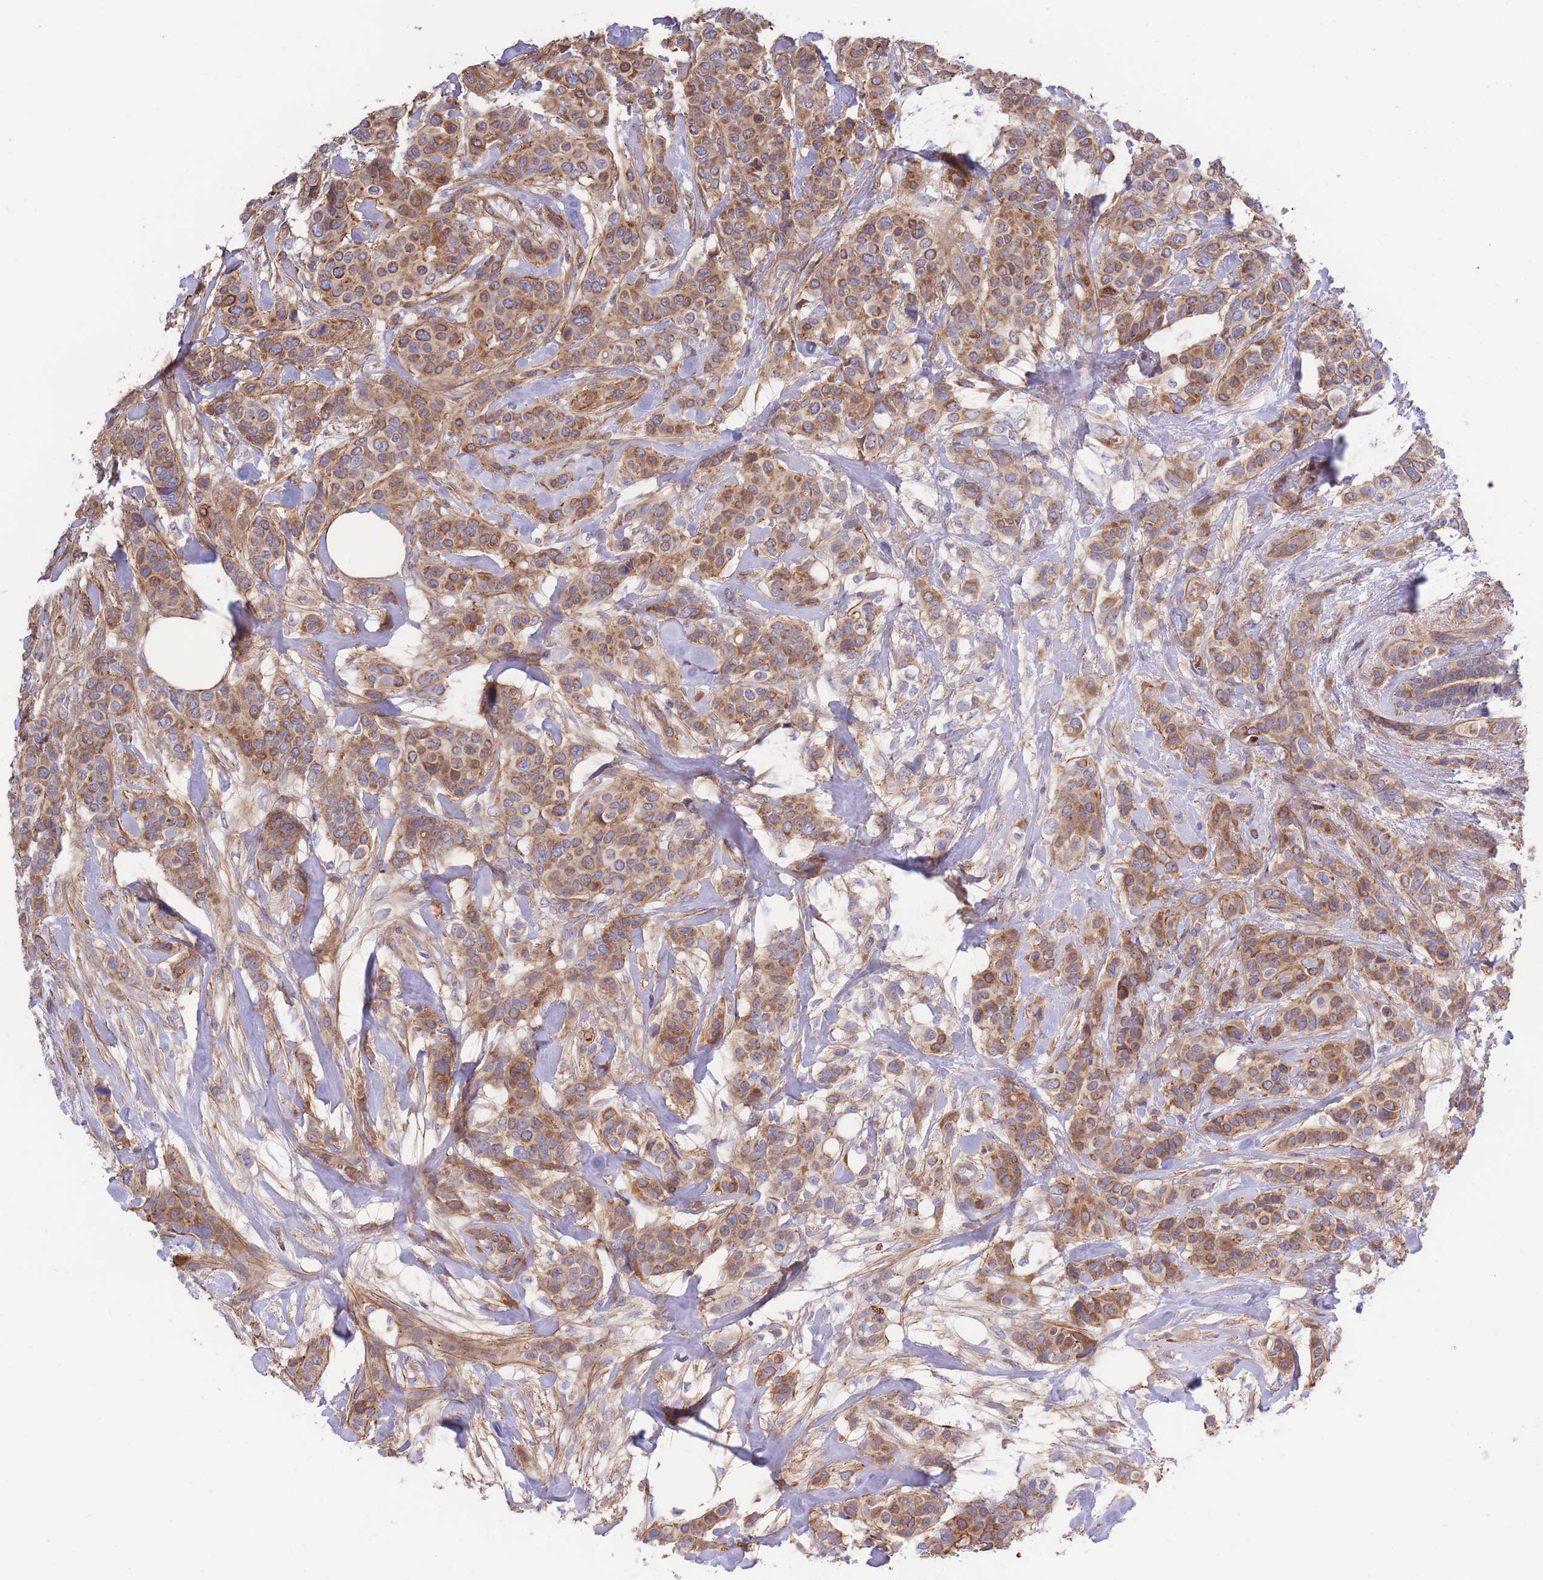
{"staining": {"intensity": "moderate", "quantity": ">75%", "location": "cytoplasmic/membranous"}, "tissue": "breast cancer", "cell_type": "Tumor cells", "image_type": "cancer", "snomed": [{"axis": "morphology", "description": "Lobular carcinoma"}, {"axis": "topography", "description": "Breast"}], "caption": "Protein staining of breast lobular carcinoma tissue displays moderate cytoplasmic/membranous expression in about >75% of tumor cells.", "gene": "LRRN4CL", "patient": {"sex": "female", "age": 51}}